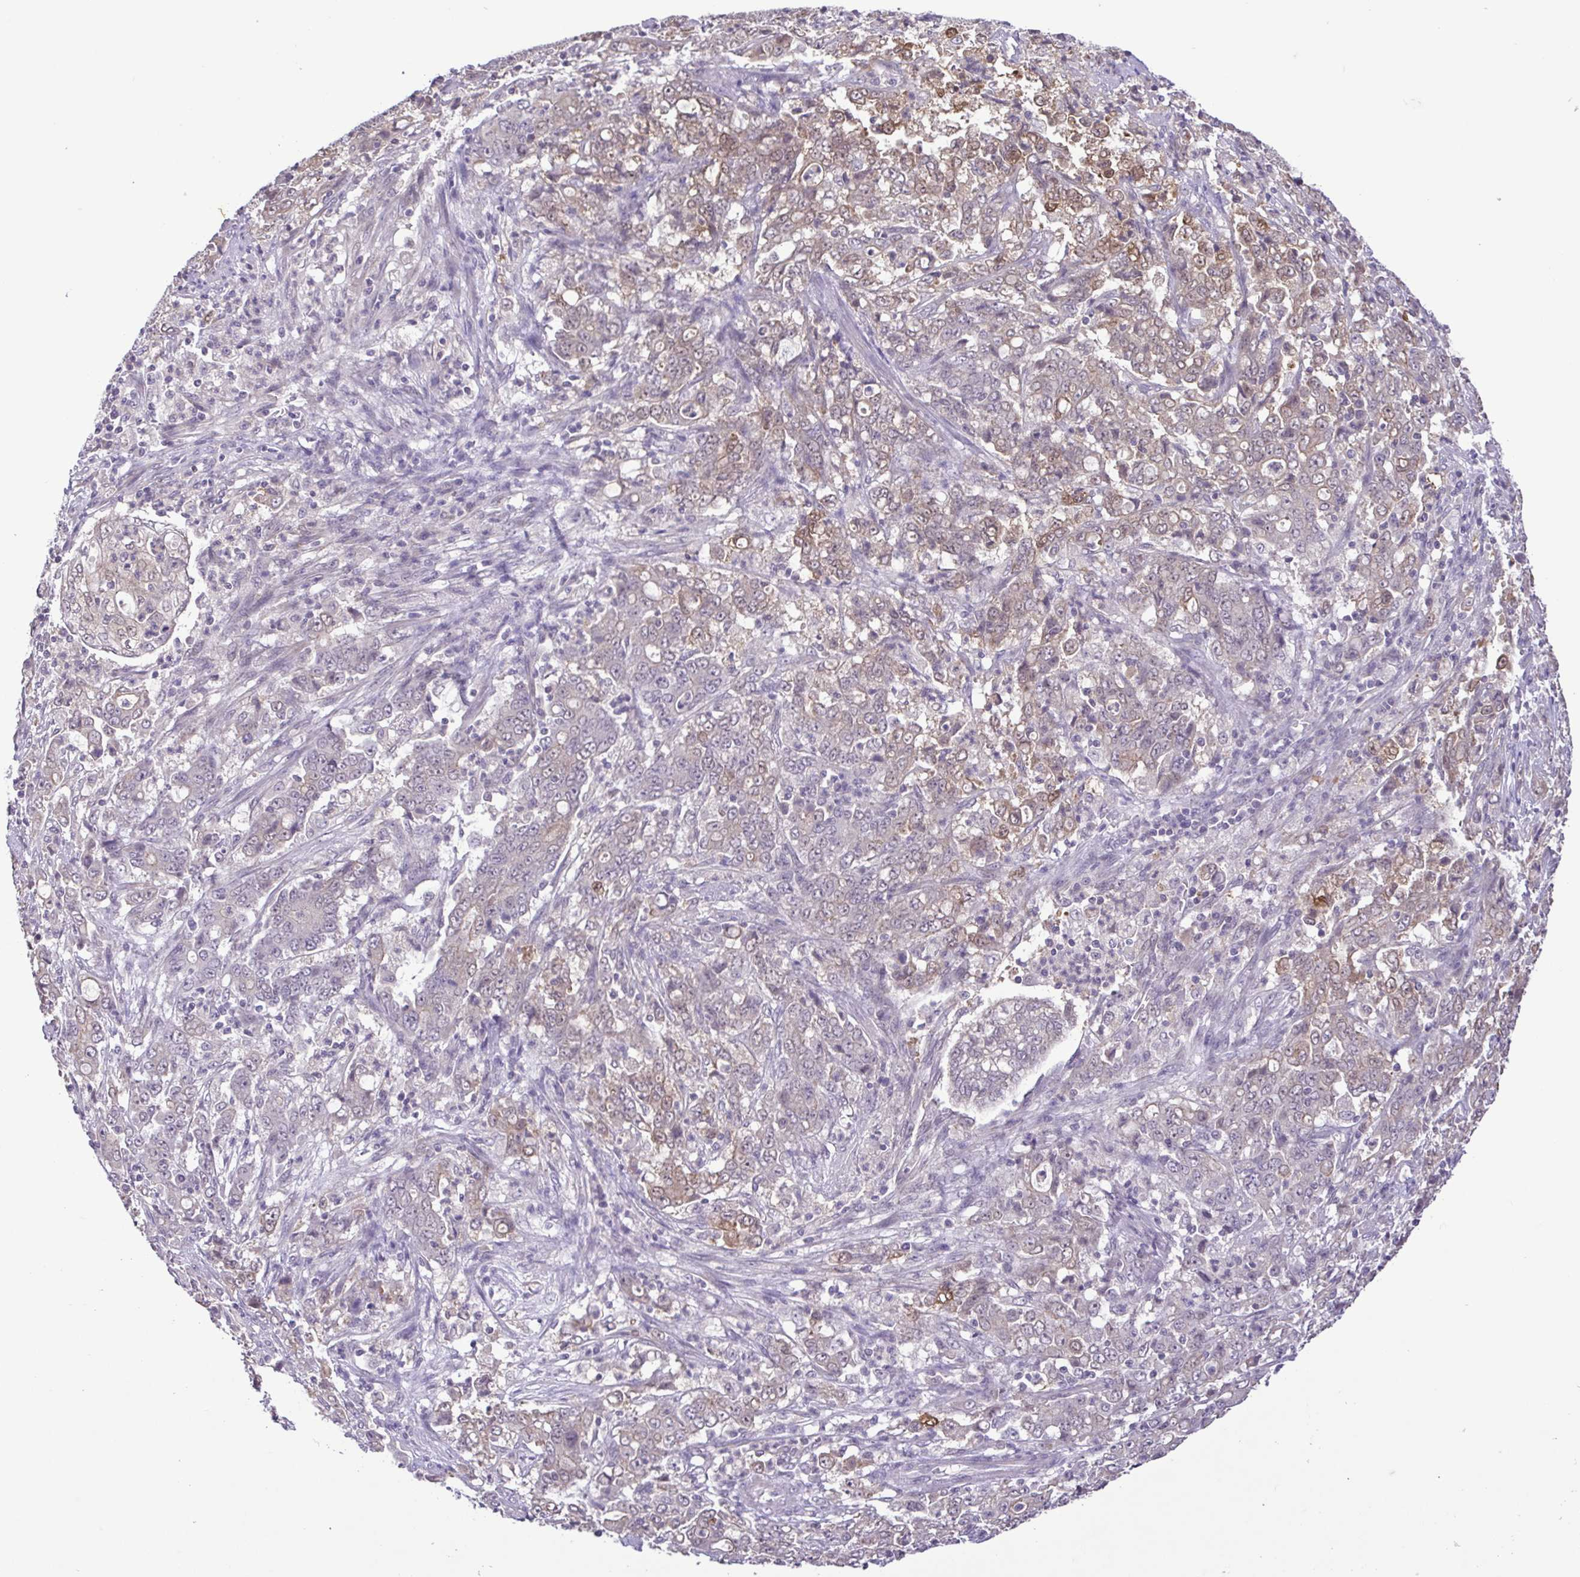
{"staining": {"intensity": "weak", "quantity": "<25%", "location": "cytoplasmic/membranous,nuclear"}, "tissue": "stomach cancer", "cell_type": "Tumor cells", "image_type": "cancer", "snomed": [{"axis": "morphology", "description": "Adenocarcinoma, NOS"}, {"axis": "topography", "description": "Stomach, lower"}], "caption": "The micrograph demonstrates no significant staining in tumor cells of stomach cancer (adenocarcinoma).", "gene": "IL1RN", "patient": {"sex": "female", "age": 71}}